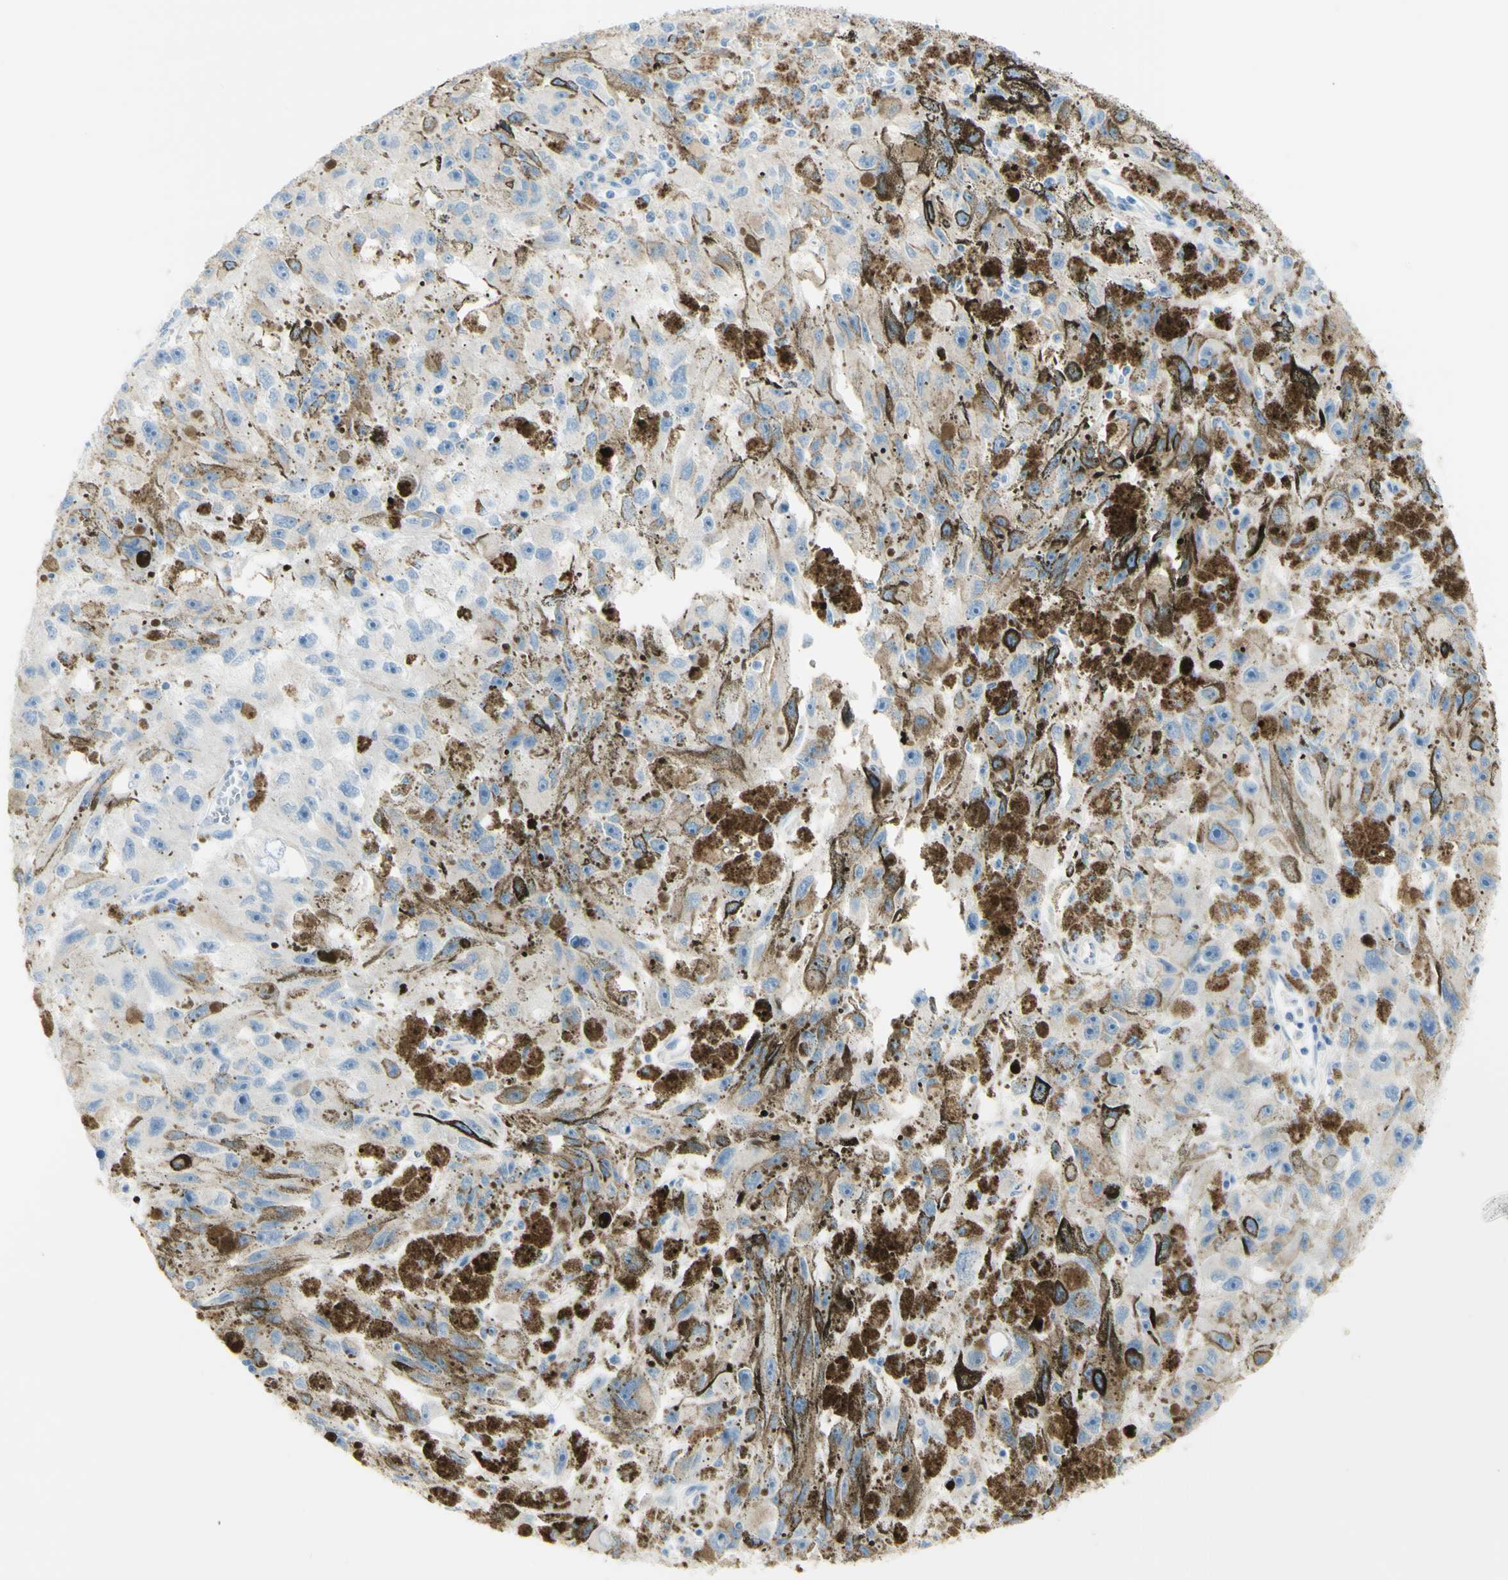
{"staining": {"intensity": "weak", "quantity": "<25%", "location": "cytoplasmic/membranous"}, "tissue": "melanoma", "cell_type": "Tumor cells", "image_type": "cancer", "snomed": [{"axis": "morphology", "description": "Malignant melanoma, NOS"}, {"axis": "topography", "description": "Skin"}], "caption": "IHC image of malignant melanoma stained for a protein (brown), which exhibits no expression in tumor cells. (Stains: DAB (3,3'-diaminobenzidine) immunohistochemistry (IHC) with hematoxylin counter stain, Microscopy: brightfield microscopy at high magnification).", "gene": "TSPAN1", "patient": {"sex": "female", "age": 104}}